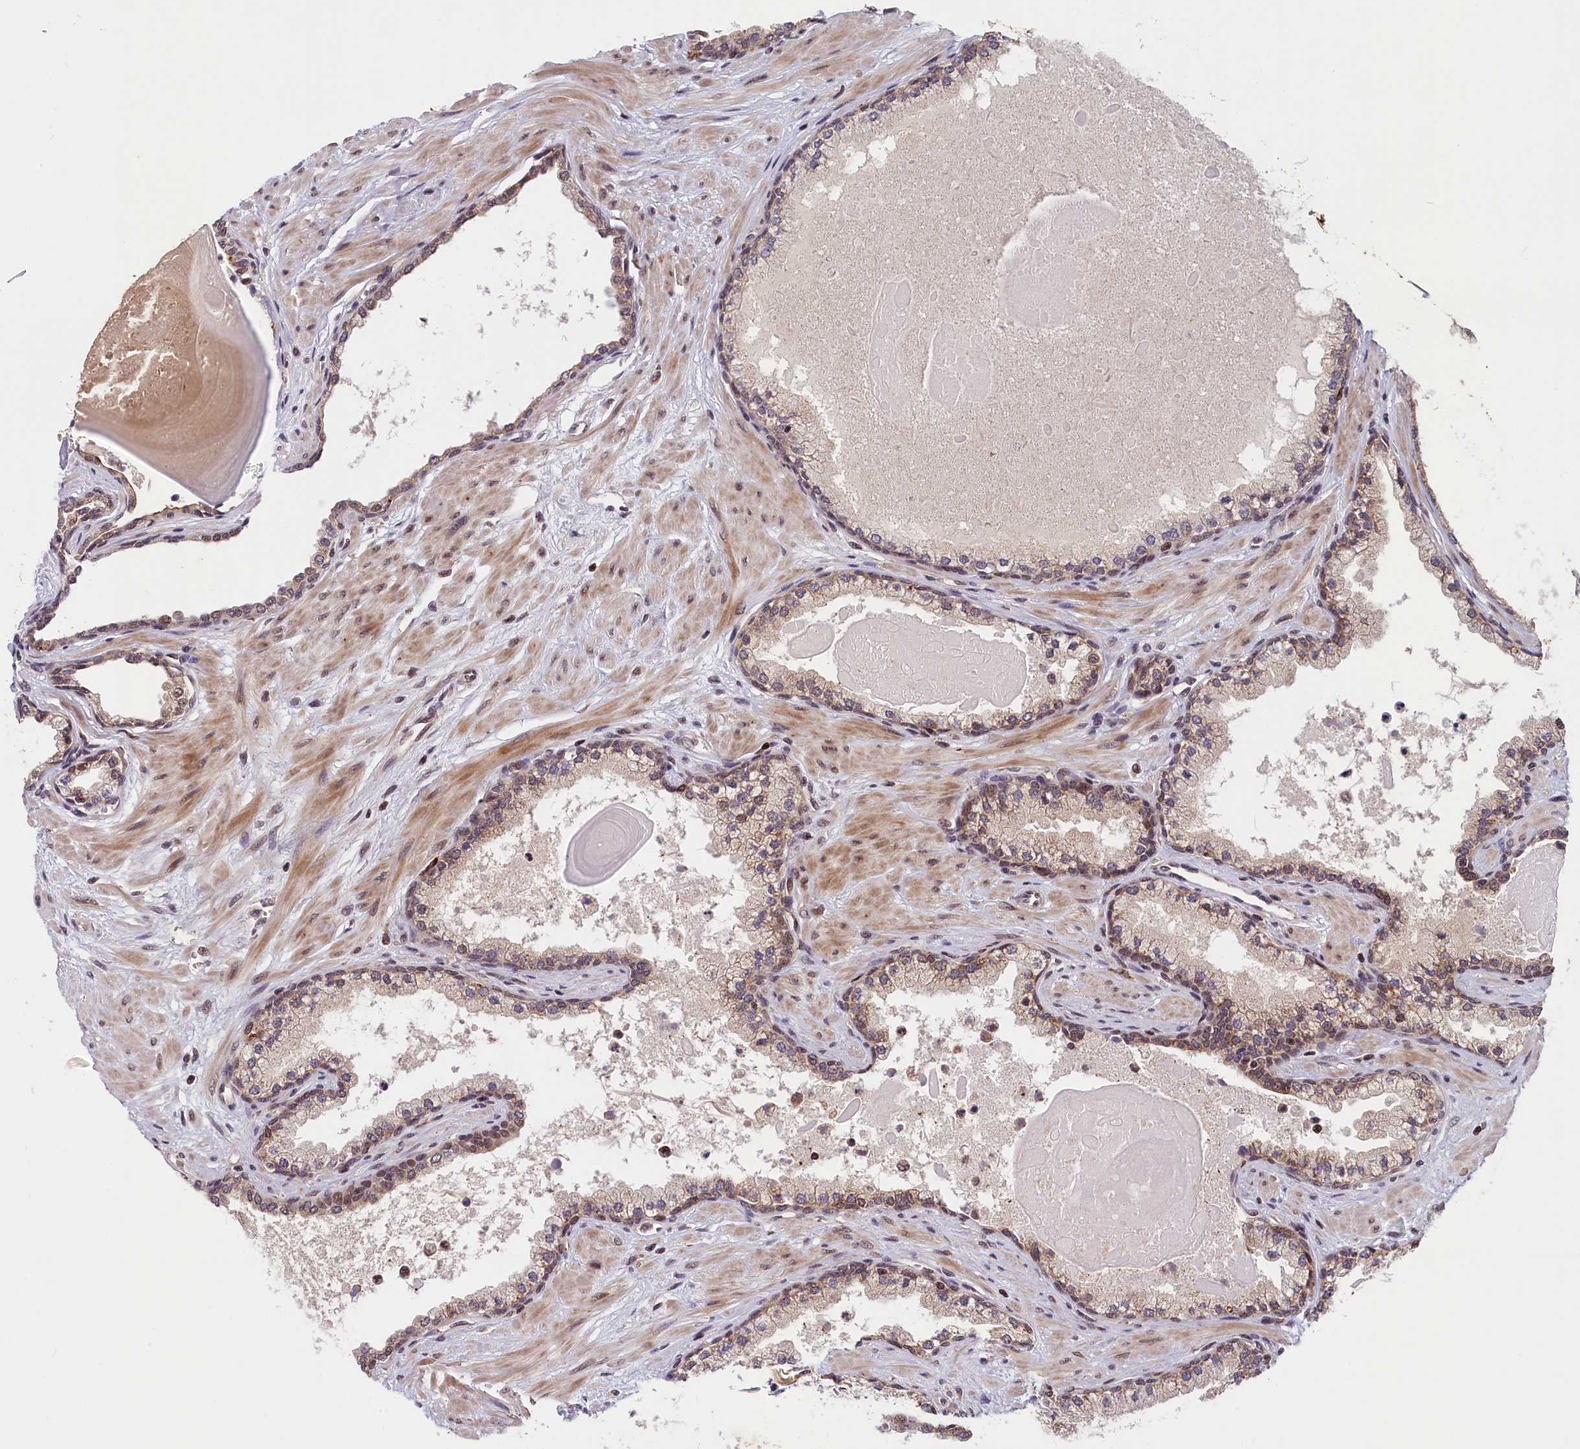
{"staining": {"intensity": "weak", "quantity": "25%-75%", "location": "cytoplasmic/membranous,nuclear"}, "tissue": "prostate", "cell_type": "Glandular cells", "image_type": "normal", "snomed": [{"axis": "morphology", "description": "Normal tissue, NOS"}, {"axis": "topography", "description": "Prostate"}], "caption": "IHC histopathology image of normal prostate: human prostate stained using IHC shows low levels of weak protein expression localized specifically in the cytoplasmic/membranous,nuclear of glandular cells, appearing as a cytoplasmic/membranous,nuclear brown color.", "gene": "KCNK6", "patient": {"sex": "male", "age": 57}}